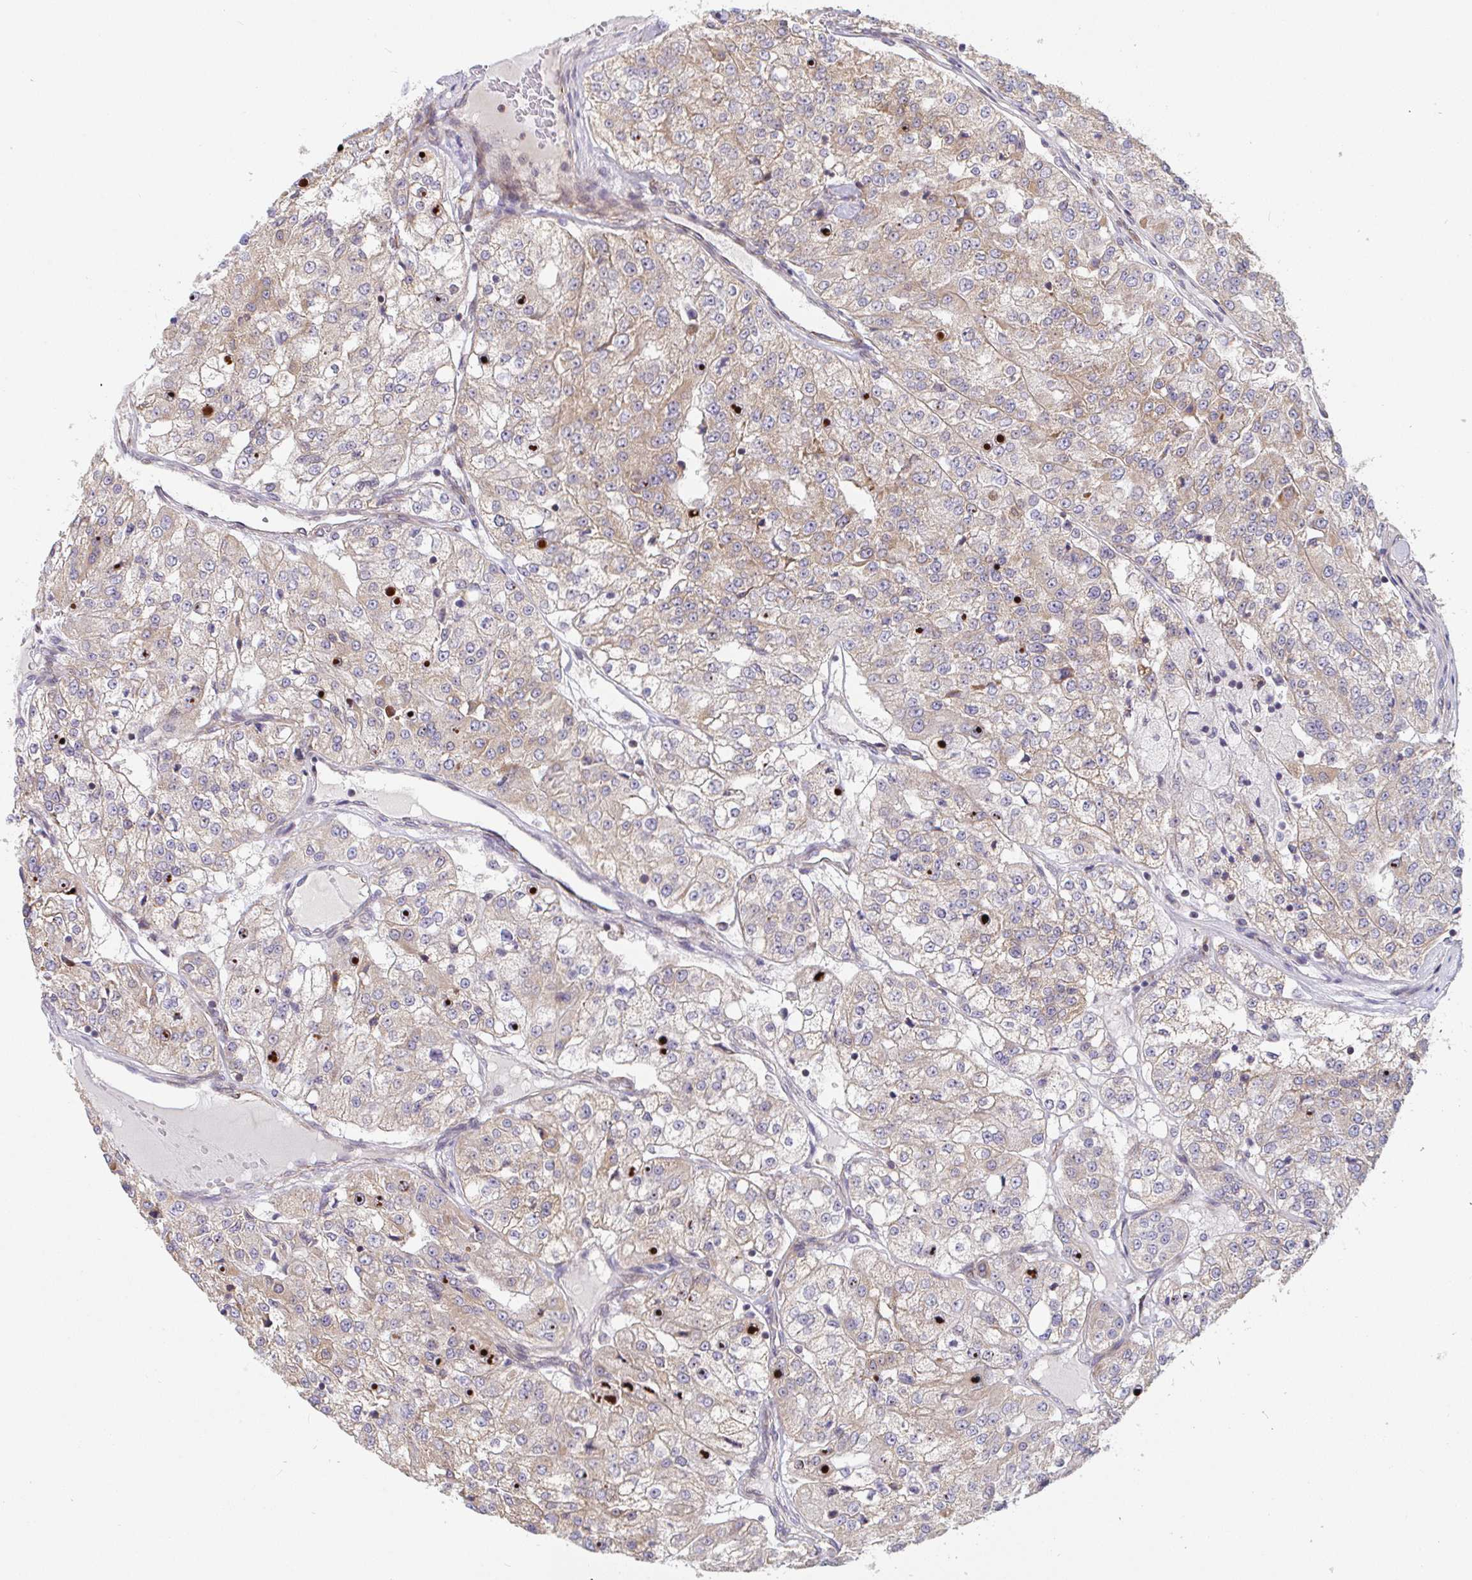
{"staining": {"intensity": "moderate", "quantity": ">75%", "location": "cytoplasmic/membranous"}, "tissue": "renal cancer", "cell_type": "Tumor cells", "image_type": "cancer", "snomed": [{"axis": "morphology", "description": "Adenocarcinoma, NOS"}, {"axis": "topography", "description": "Kidney"}], "caption": "A brown stain labels moderate cytoplasmic/membranous staining of a protein in human renal adenocarcinoma tumor cells.", "gene": "EIF1AD", "patient": {"sex": "female", "age": 63}}